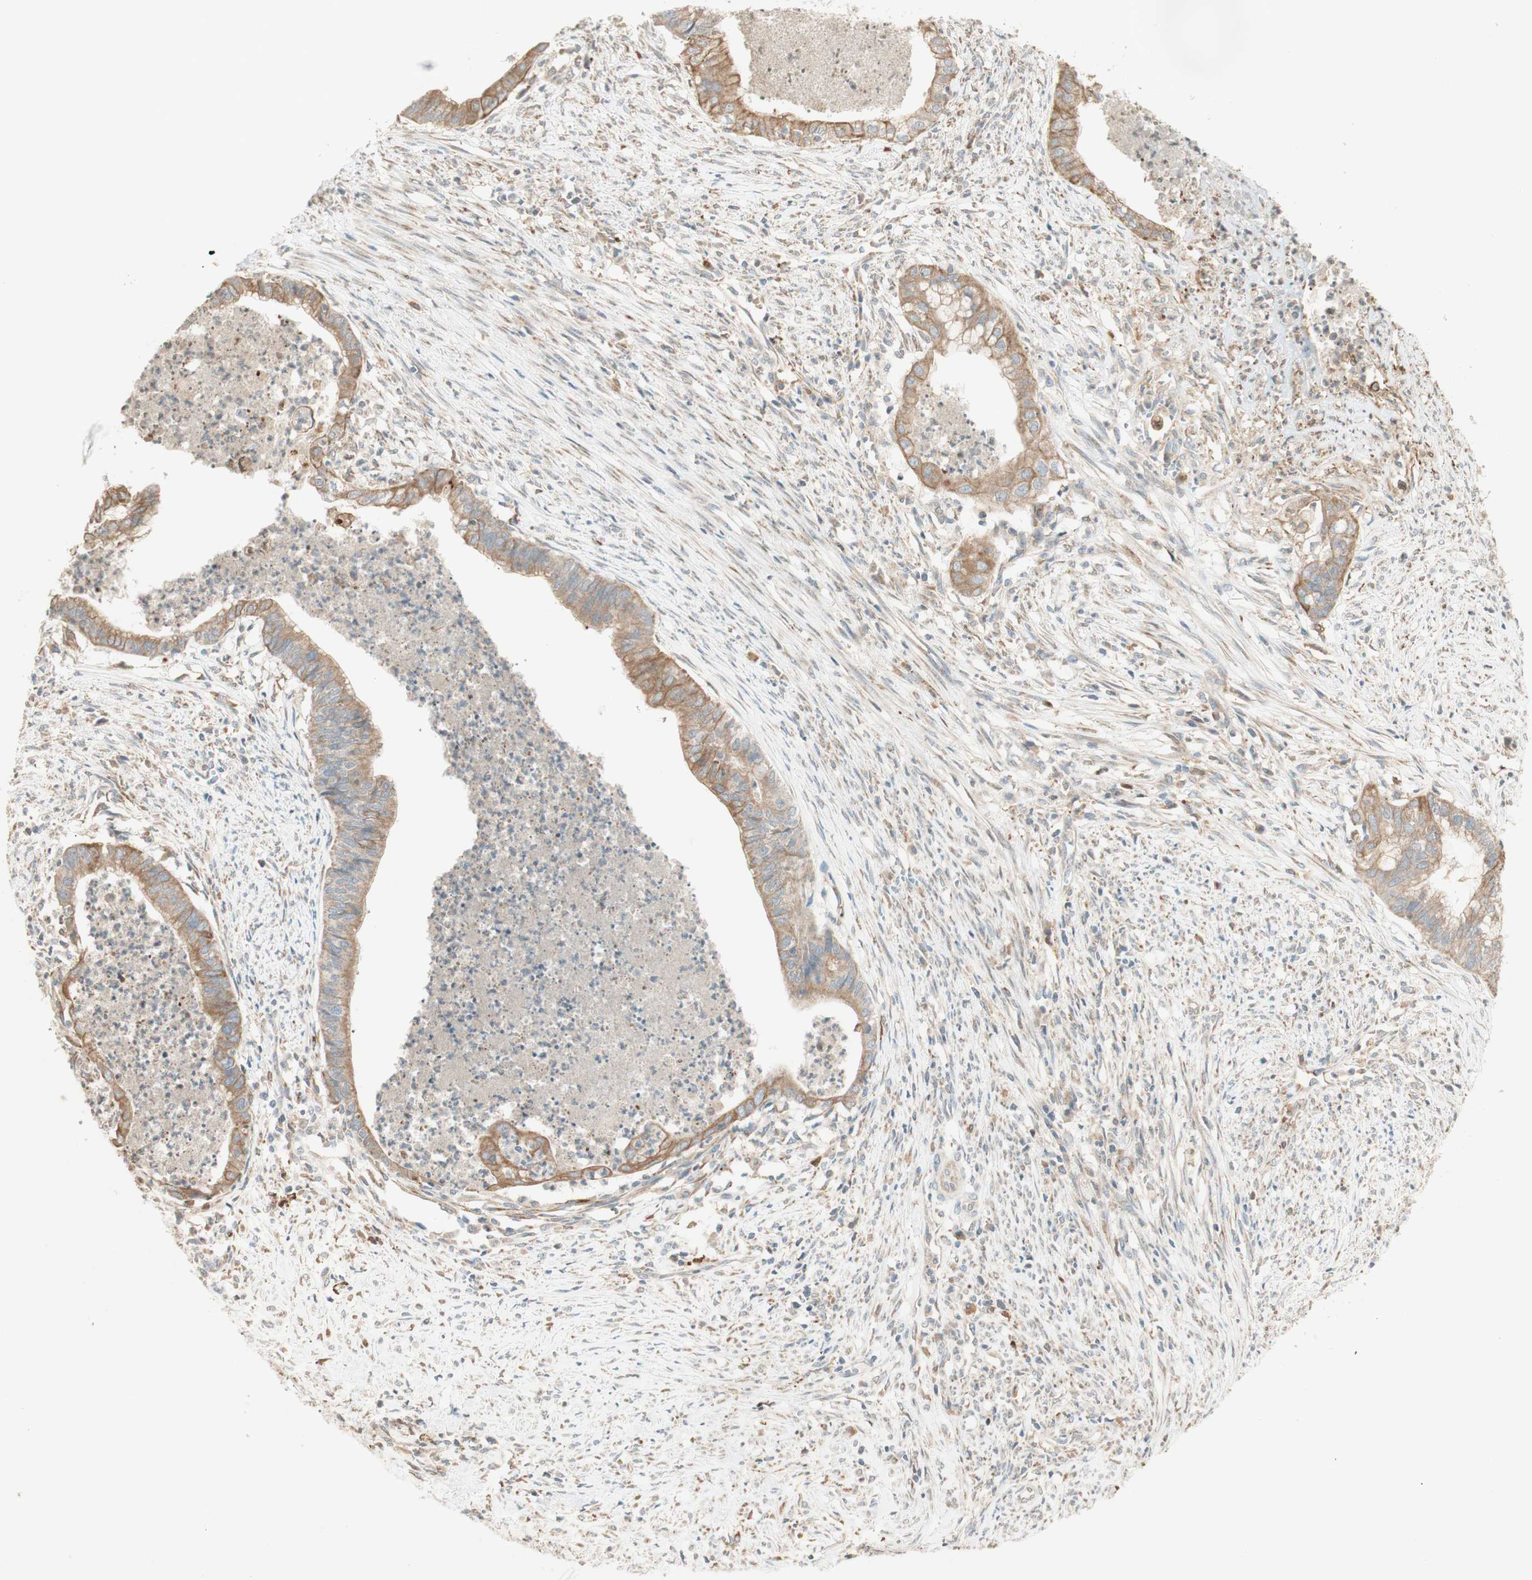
{"staining": {"intensity": "moderate", "quantity": ">75%", "location": "cytoplasmic/membranous"}, "tissue": "endometrial cancer", "cell_type": "Tumor cells", "image_type": "cancer", "snomed": [{"axis": "morphology", "description": "Necrosis, NOS"}, {"axis": "morphology", "description": "Adenocarcinoma, NOS"}, {"axis": "topography", "description": "Endometrium"}], "caption": "Immunohistochemical staining of endometrial cancer (adenocarcinoma) displays medium levels of moderate cytoplasmic/membranous positivity in approximately >75% of tumor cells.", "gene": "CLCN2", "patient": {"sex": "female", "age": 79}}